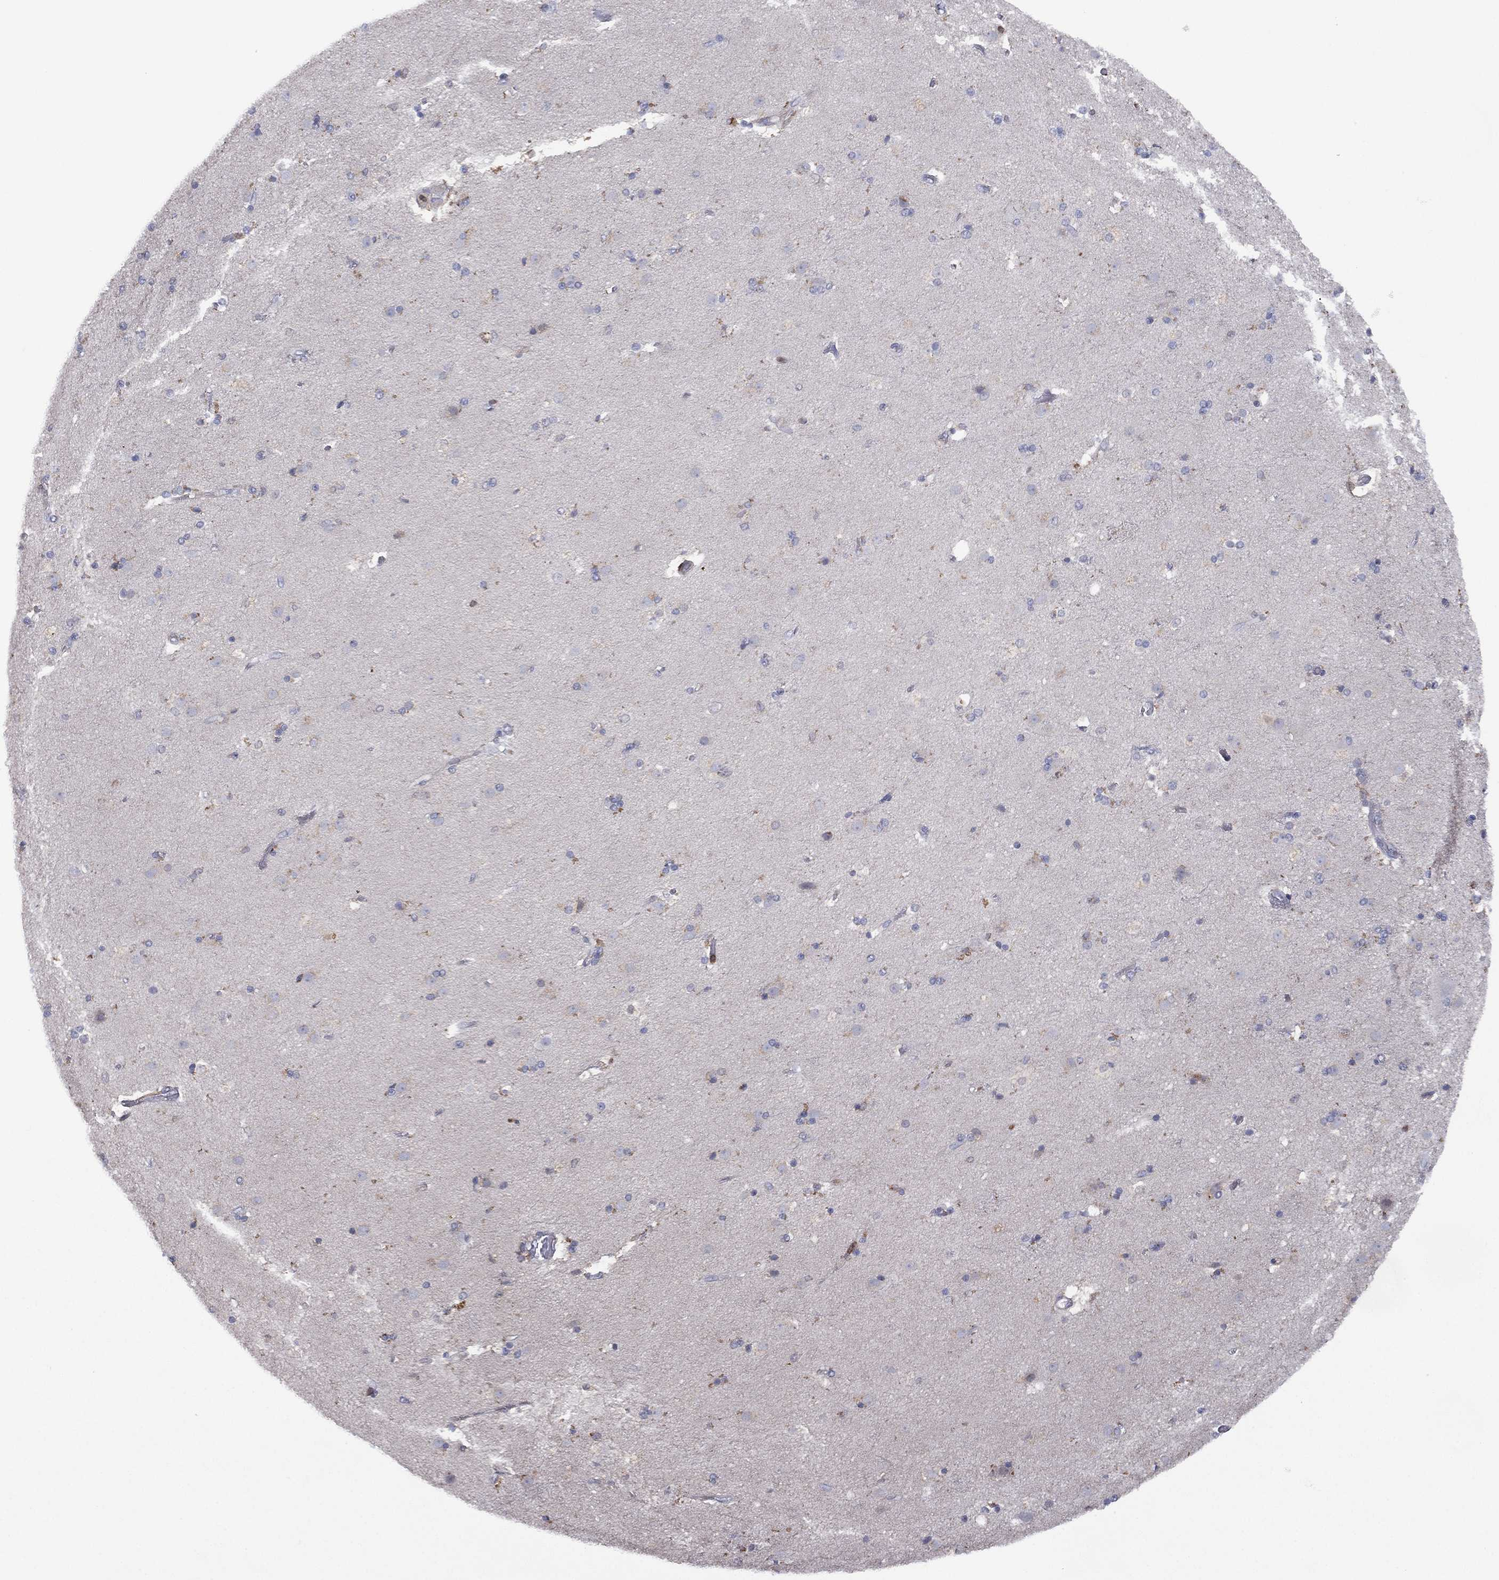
{"staining": {"intensity": "negative", "quantity": "none", "location": "none"}, "tissue": "caudate", "cell_type": "Glial cells", "image_type": "normal", "snomed": [{"axis": "morphology", "description": "Normal tissue, NOS"}, {"axis": "topography", "description": "Lateral ventricle wall"}], "caption": "Immunohistochemical staining of unremarkable caudate exhibits no significant positivity in glial cells. (DAB immunohistochemistry visualized using brightfield microscopy, high magnification).", "gene": "DOCK8", "patient": {"sex": "male", "age": 54}}